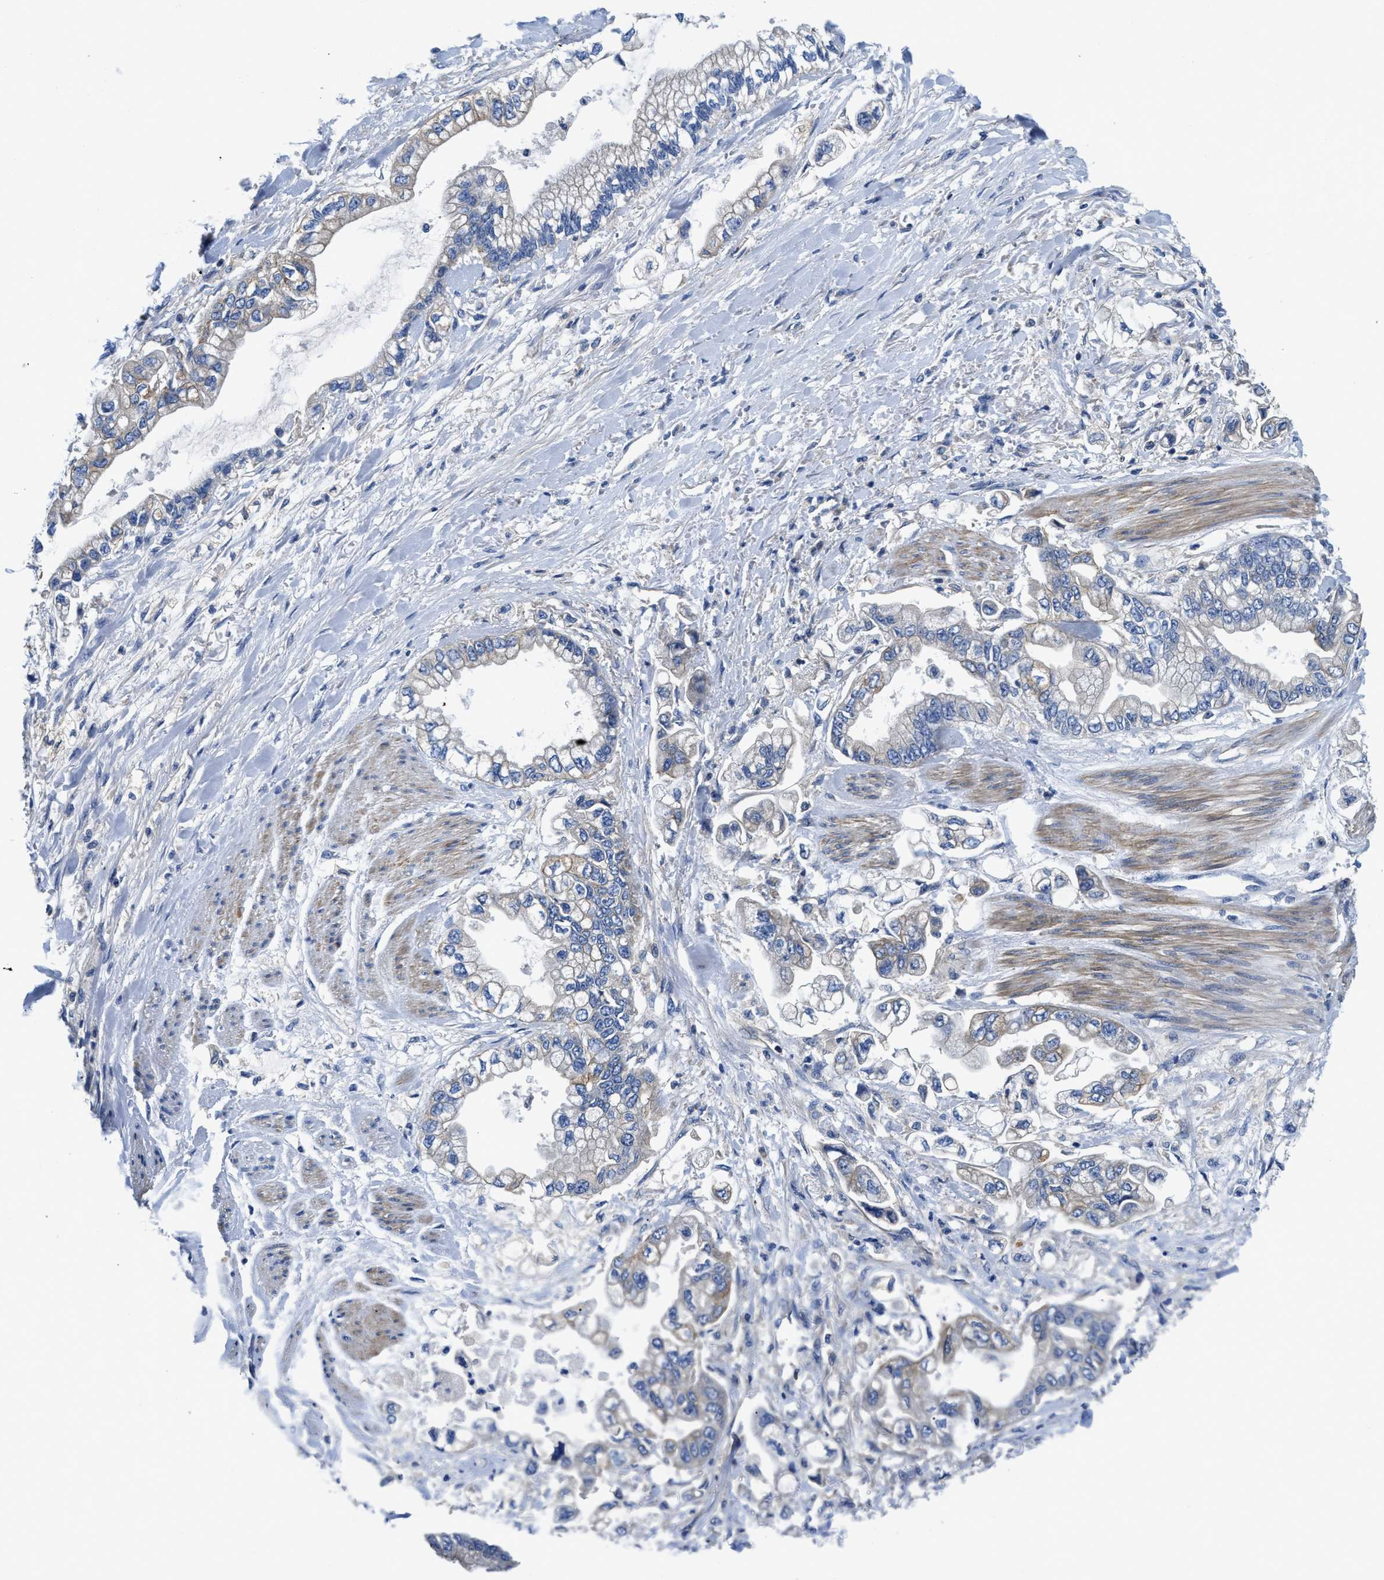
{"staining": {"intensity": "weak", "quantity": "<25%", "location": "cytoplasmic/membranous"}, "tissue": "stomach cancer", "cell_type": "Tumor cells", "image_type": "cancer", "snomed": [{"axis": "morphology", "description": "Normal tissue, NOS"}, {"axis": "morphology", "description": "Adenocarcinoma, NOS"}, {"axis": "topography", "description": "Stomach"}], "caption": "Histopathology image shows no protein staining in tumor cells of stomach adenocarcinoma tissue.", "gene": "STAT2", "patient": {"sex": "male", "age": 62}}